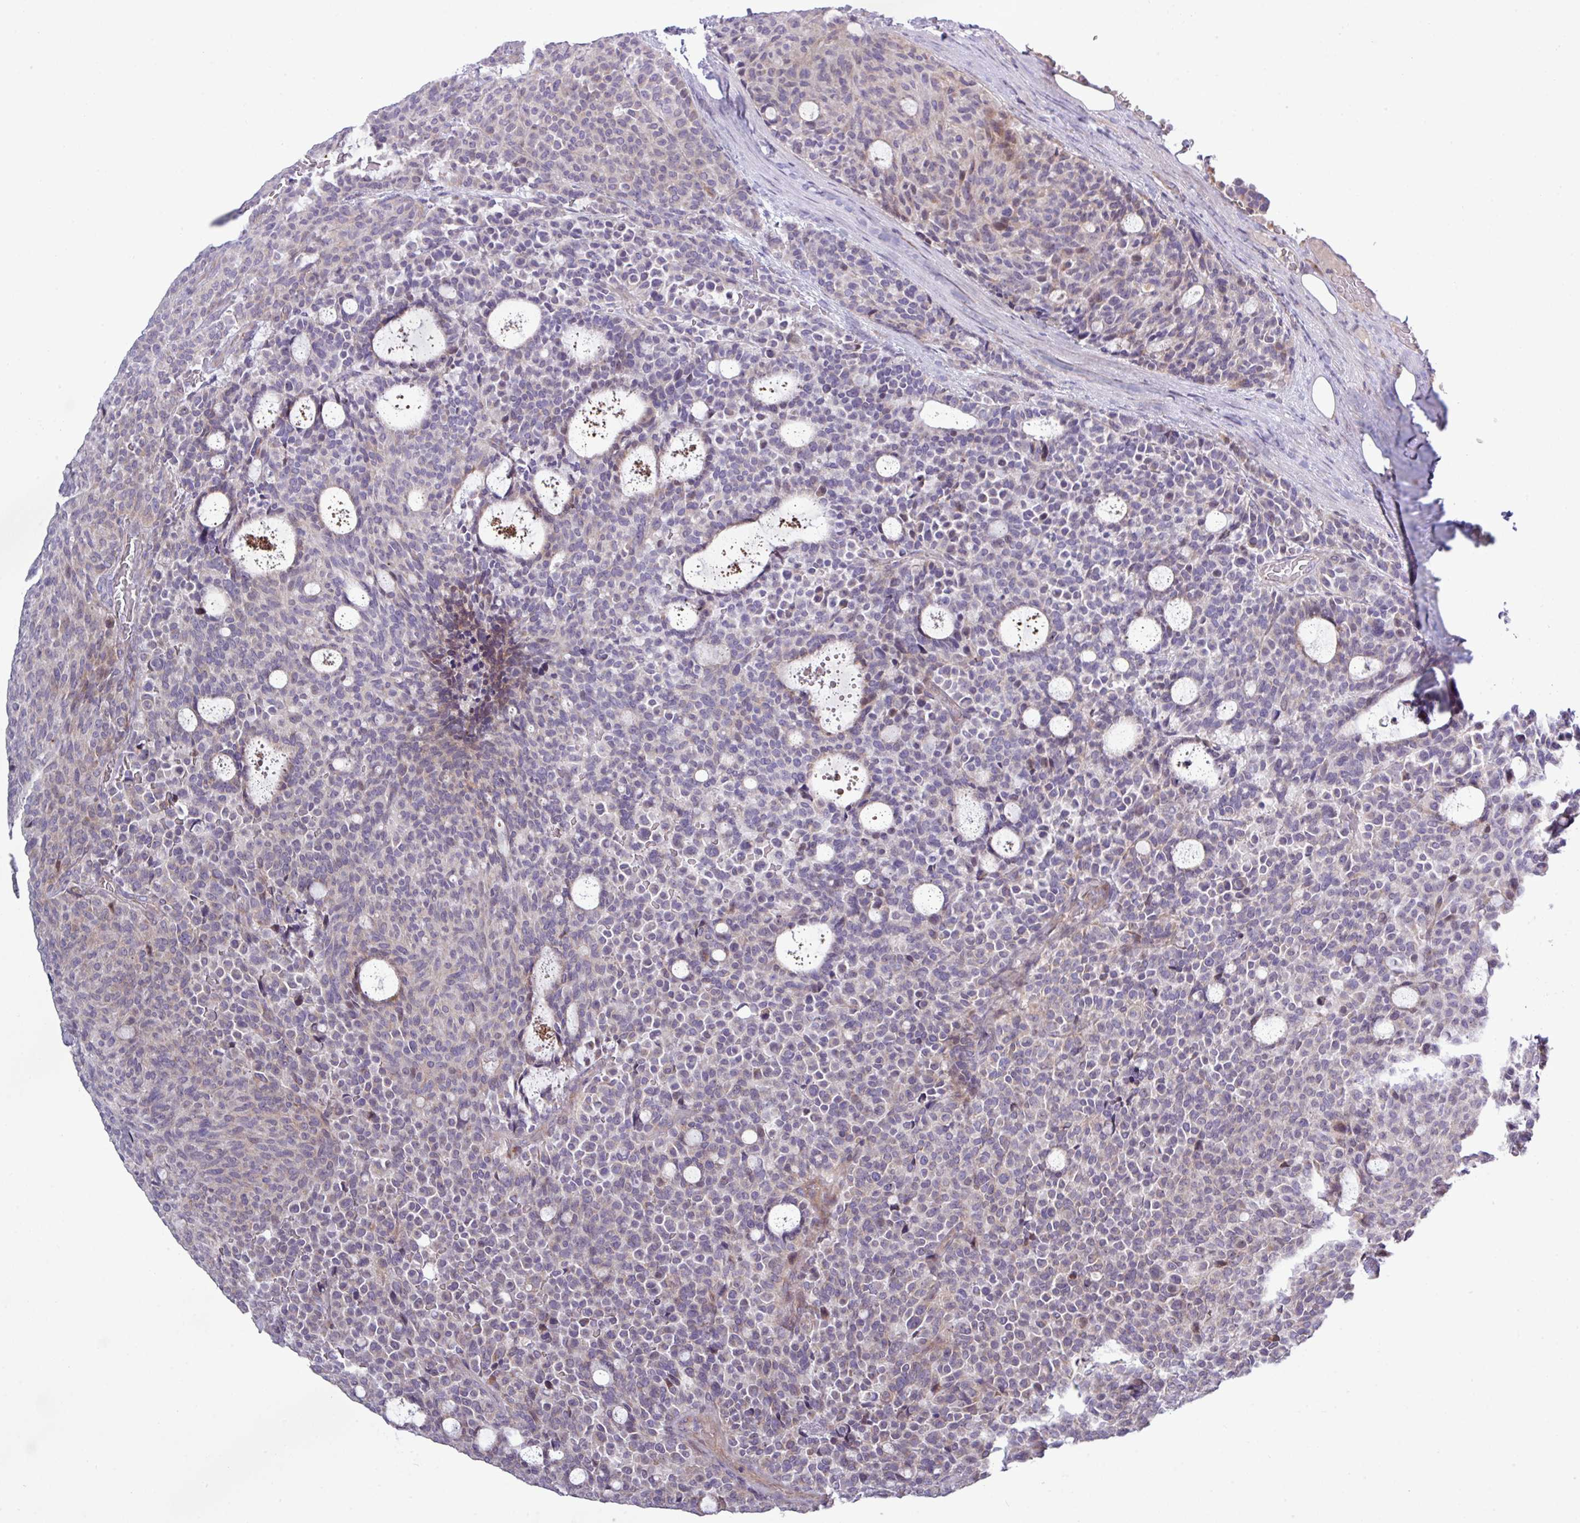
{"staining": {"intensity": "negative", "quantity": "none", "location": "none"}, "tissue": "carcinoid", "cell_type": "Tumor cells", "image_type": "cancer", "snomed": [{"axis": "morphology", "description": "Carcinoid, malignant, NOS"}, {"axis": "topography", "description": "Pancreas"}], "caption": "The histopathology image exhibits no staining of tumor cells in carcinoid.", "gene": "TNFSF12", "patient": {"sex": "female", "age": 54}}